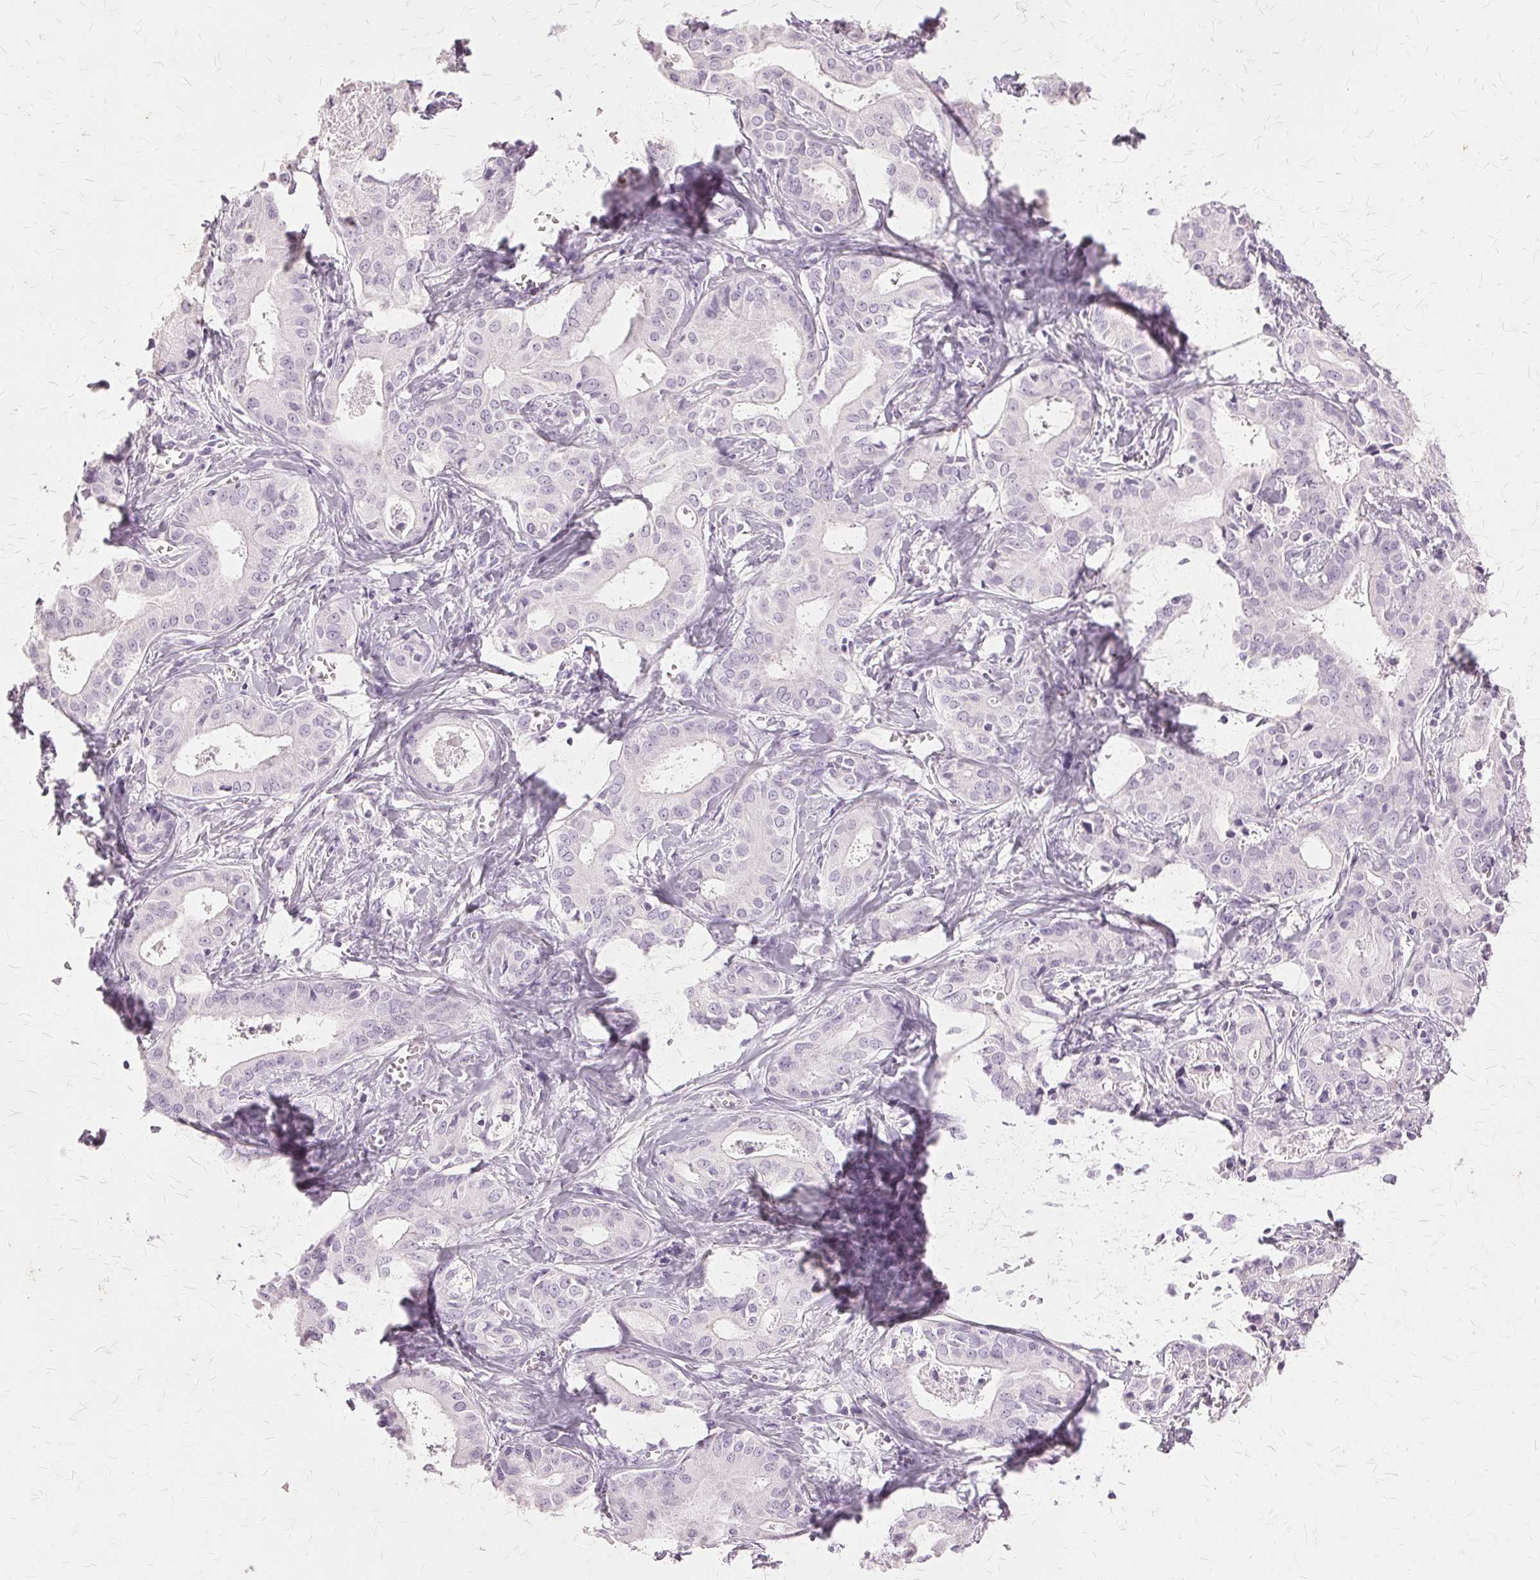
{"staining": {"intensity": "negative", "quantity": "none", "location": "none"}, "tissue": "liver cancer", "cell_type": "Tumor cells", "image_type": "cancer", "snomed": [{"axis": "morphology", "description": "Cholangiocarcinoma"}, {"axis": "topography", "description": "Liver"}], "caption": "IHC of cholangiocarcinoma (liver) shows no positivity in tumor cells. (DAB (3,3'-diaminobenzidine) immunohistochemistry visualized using brightfield microscopy, high magnification).", "gene": "SLC45A3", "patient": {"sex": "female", "age": 65}}